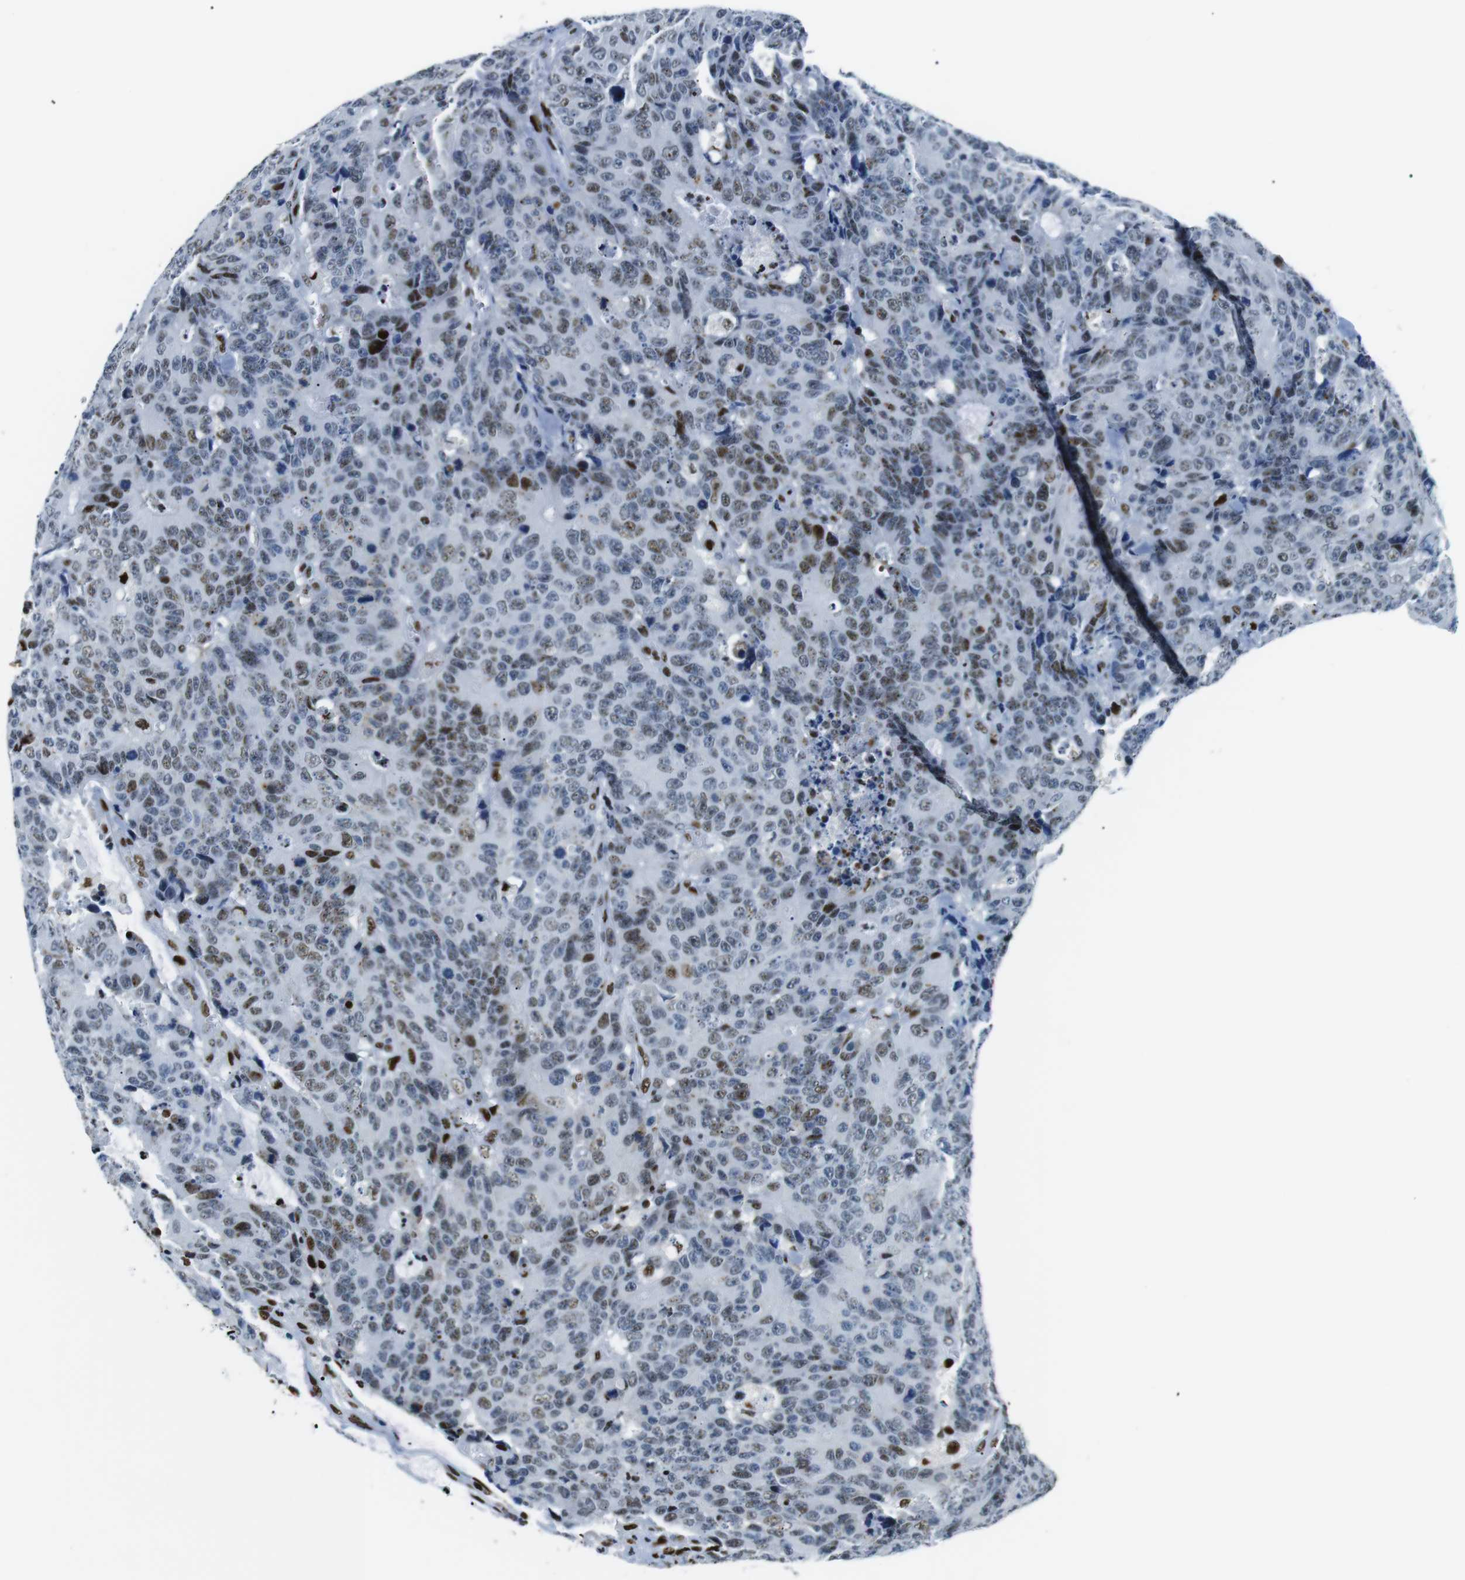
{"staining": {"intensity": "moderate", "quantity": "<25%", "location": "nuclear"}, "tissue": "colorectal cancer", "cell_type": "Tumor cells", "image_type": "cancer", "snomed": [{"axis": "morphology", "description": "Adenocarcinoma, NOS"}, {"axis": "topography", "description": "Colon"}], "caption": "A high-resolution micrograph shows immunohistochemistry (IHC) staining of colorectal adenocarcinoma, which shows moderate nuclear expression in approximately <25% of tumor cells.", "gene": "PML", "patient": {"sex": "female", "age": 86}}